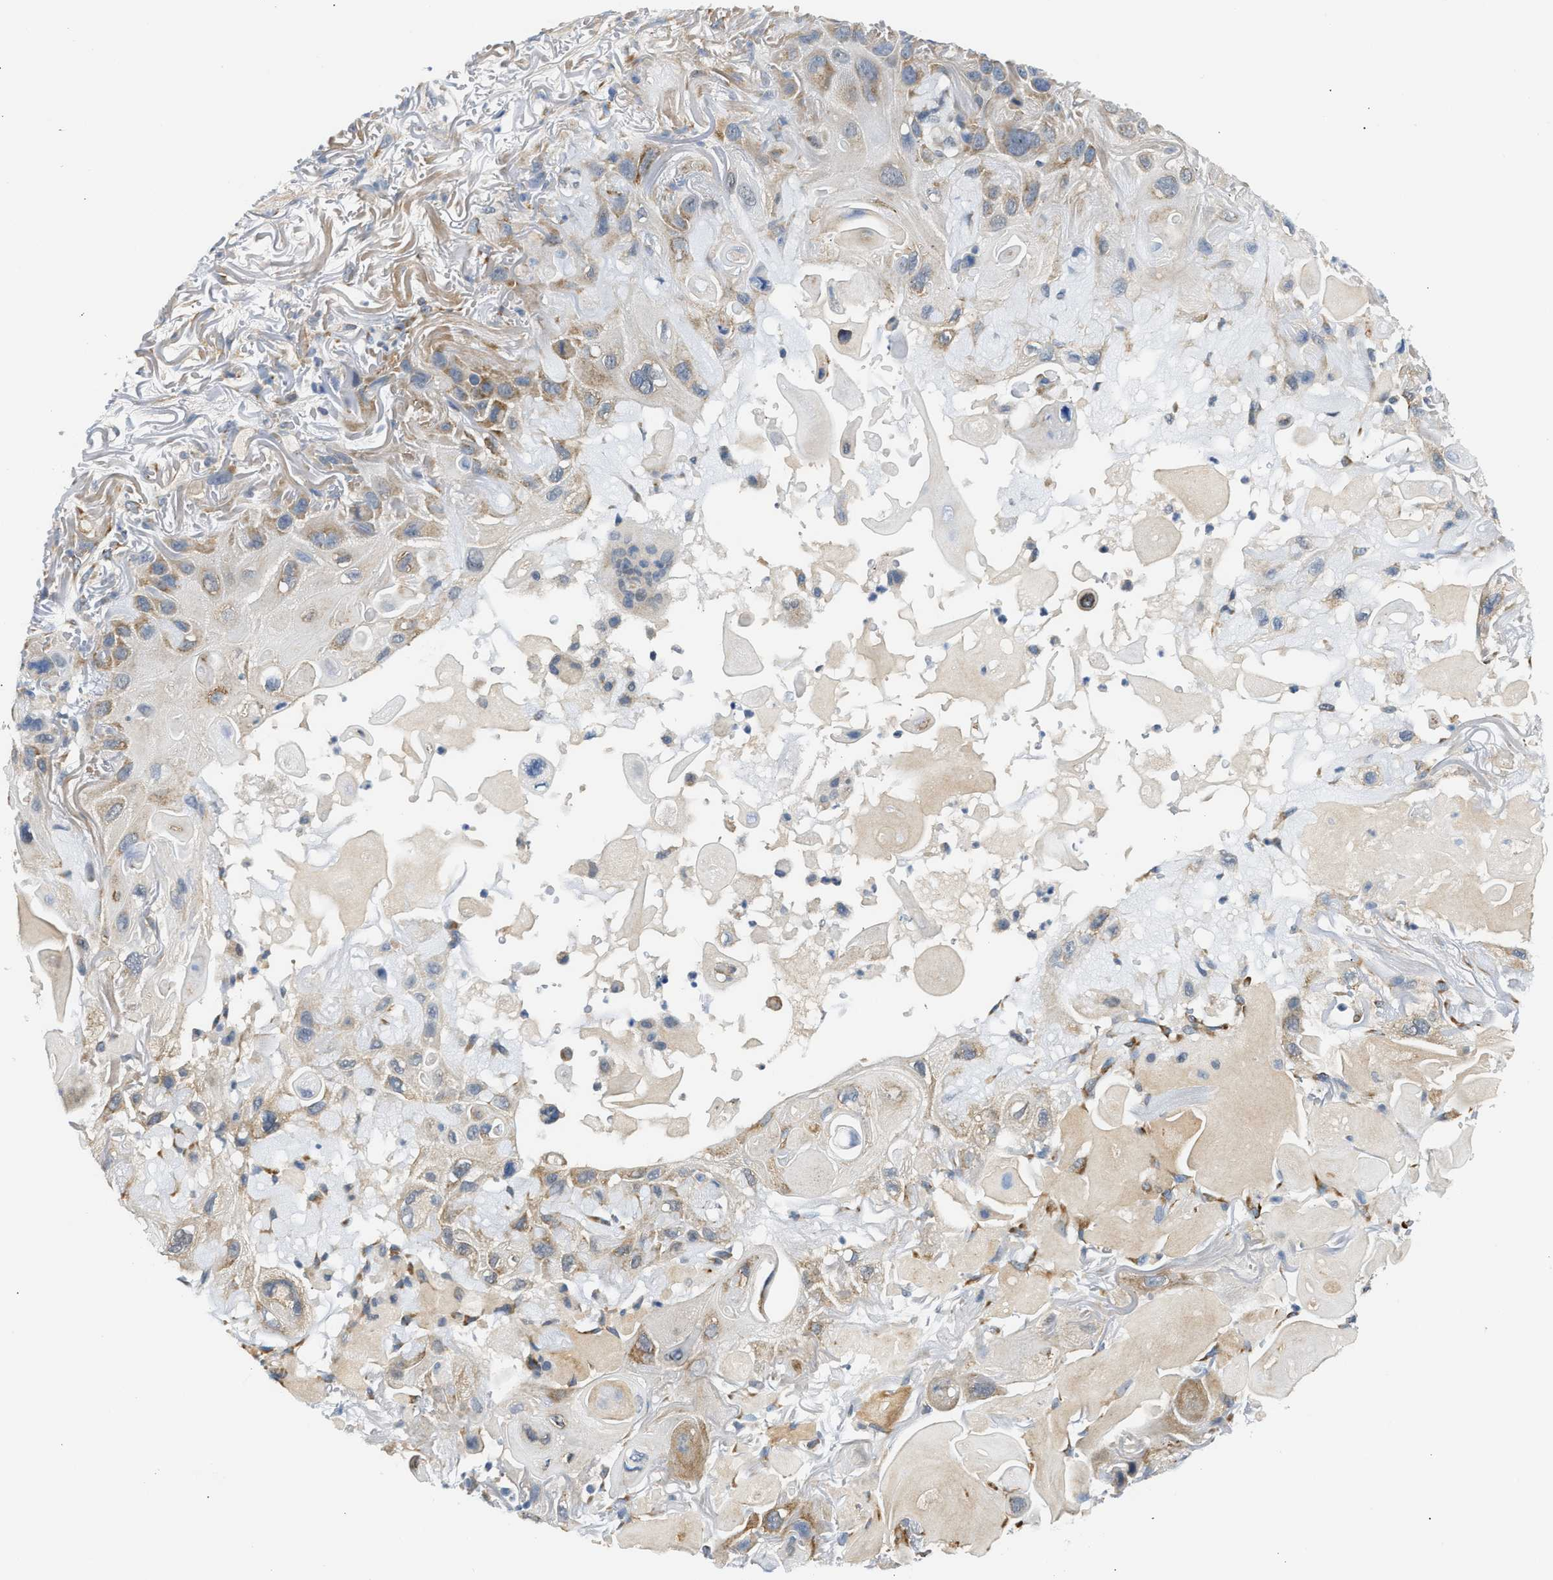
{"staining": {"intensity": "moderate", "quantity": ">75%", "location": "cytoplasmic/membranous"}, "tissue": "skin cancer", "cell_type": "Tumor cells", "image_type": "cancer", "snomed": [{"axis": "morphology", "description": "Squamous cell carcinoma, NOS"}, {"axis": "topography", "description": "Skin"}], "caption": "DAB (3,3'-diaminobenzidine) immunohistochemical staining of skin squamous cell carcinoma reveals moderate cytoplasmic/membranous protein staining in approximately >75% of tumor cells.", "gene": "KCNC2", "patient": {"sex": "female", "age": 77}}